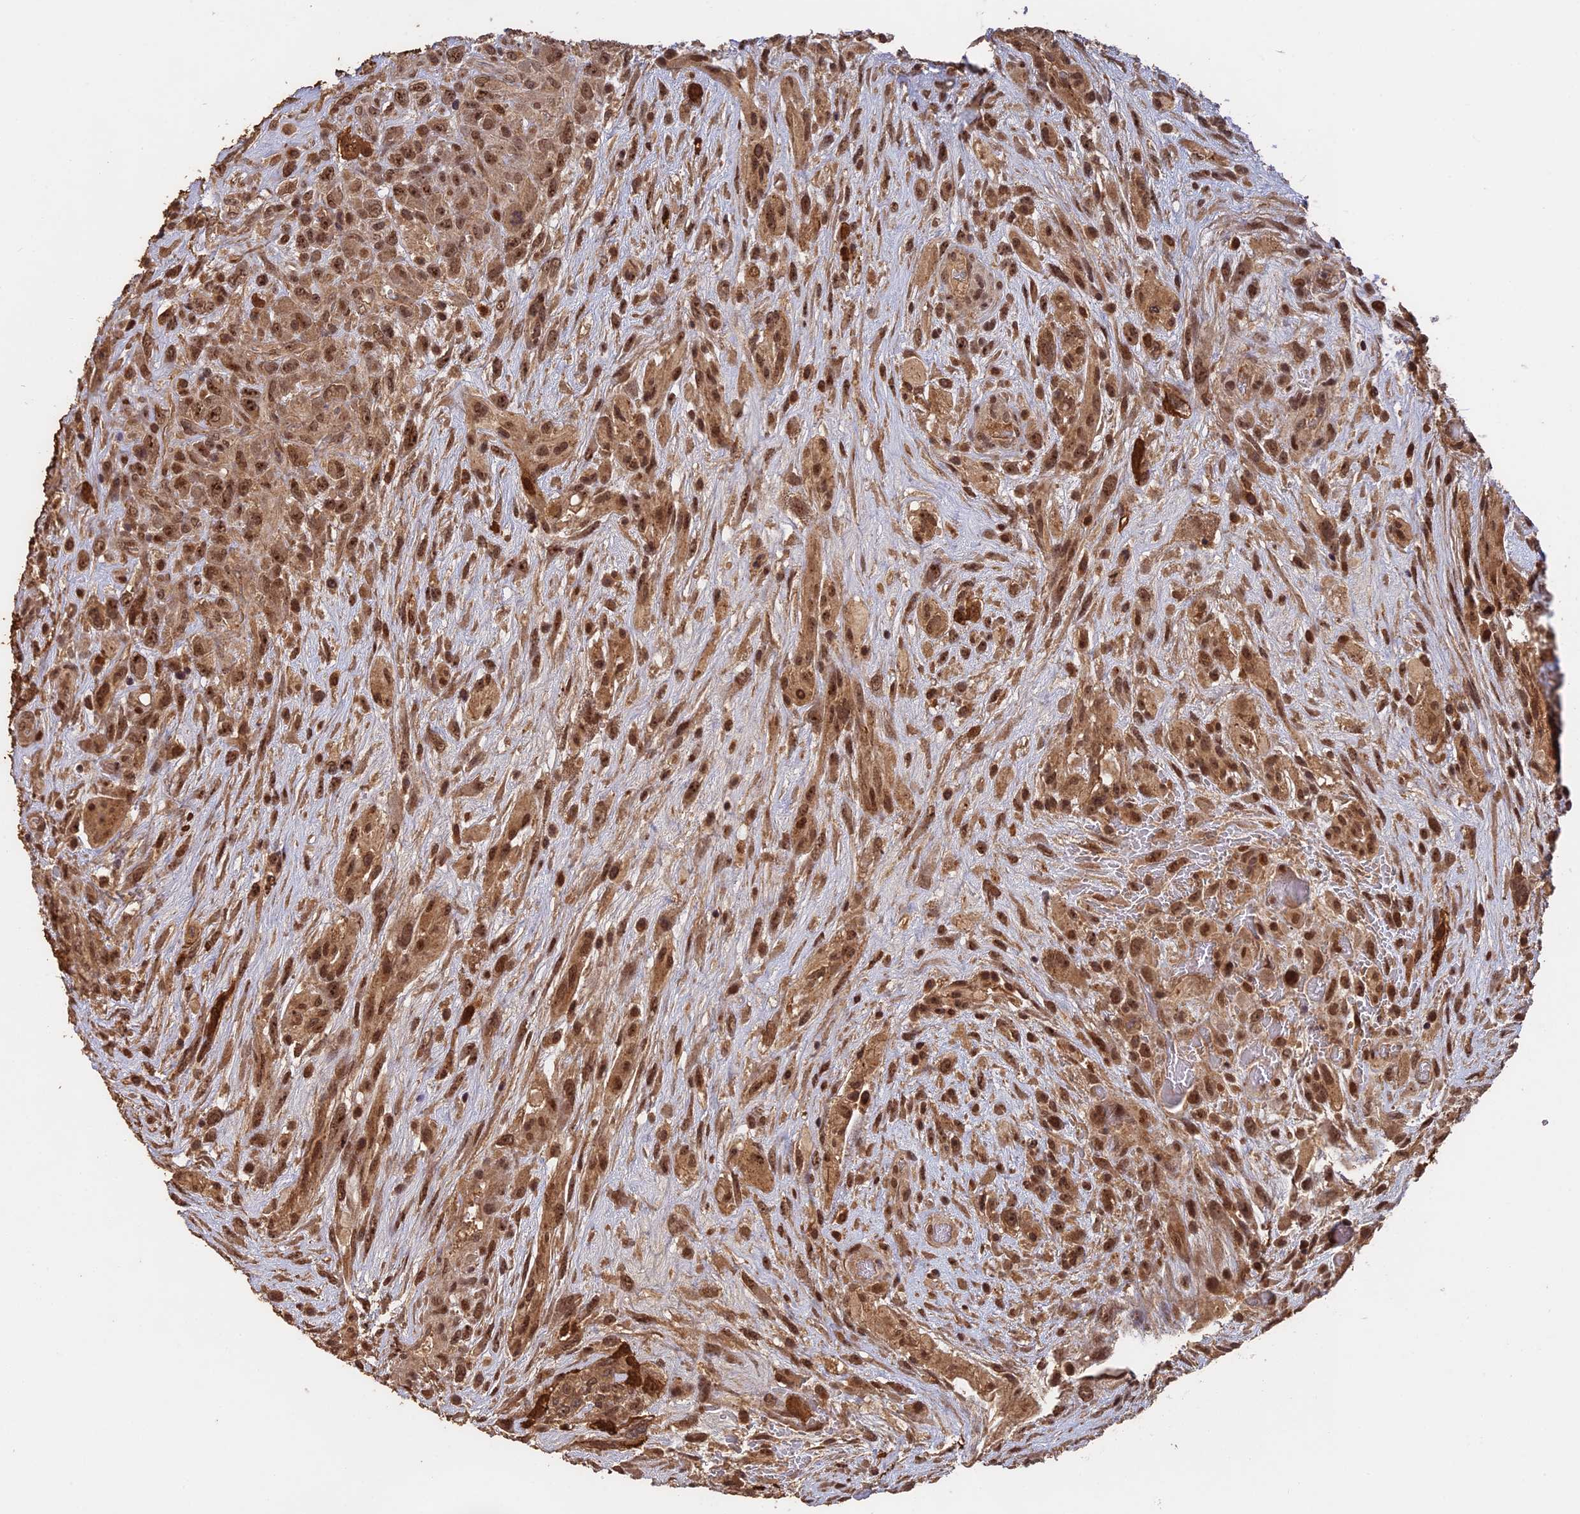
{"staining": {"intensity": "moderate", "quantity": ">75%", "location": "cytoplasmic/membranous,nuclear"}, "tissue": "glioma", "cell_type": "Tumor cells", "image_type": "cancer", "snomed": [{"axis": "morphology", "description": "Glioma, malignant, High grade"}, {"axis": "topography", "description": "Brain"}], "caption": "A high-resolution micrograph shows IHC staining of malignant high-grade glioma, which demonstrates moderate cytoplasmic/membranous and nuclear expression in approximately >75% of tumor cells. (DAB IHC, brown staining for protein, blue staining for nuclei).", "gene": "OSBPL1A", "patient": {"sex": "male", "age": 61}}